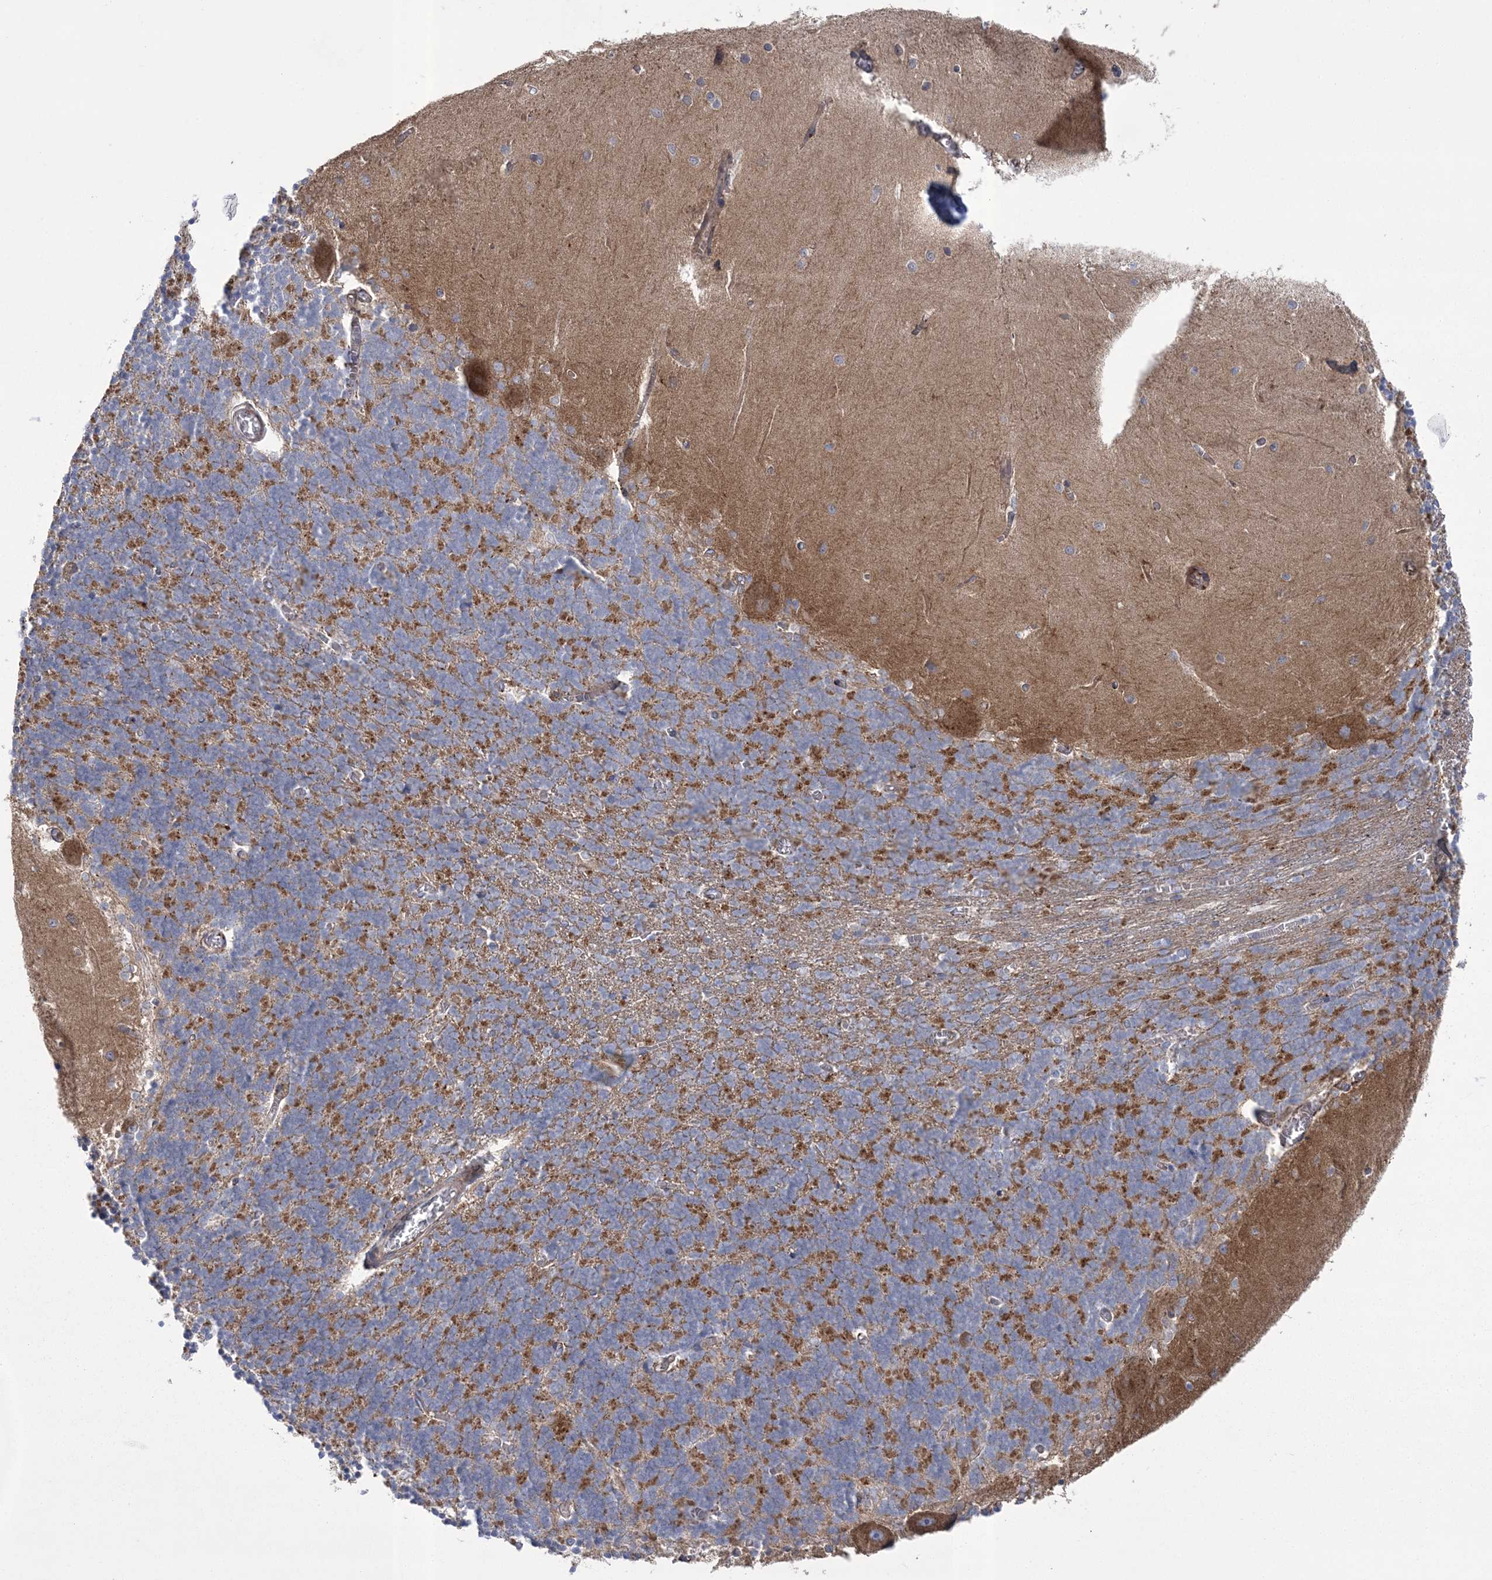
{"staining": {"intensity": "strong", "quantity": "25%-75%", "location": "cytoplasmic/membranous"}, "tissue": "cerebellum", "cell_type": "Cells in granular layer", "image_type": "normal", "snomed": [{"axis": "morphology", "description": "Normal tissue, NOS"}, {"axis": "topography", "description": "Cerebellum"}], "caption": "Cerebellum stained with immunohistochemistry displays strong cytoplasmic/membranous positivity in approximately 25%-75% of cells in granular layer. Nuclei are stained in blue.", "gene": "ARSJ", "patient": {"sex": "male", "age": 37}}